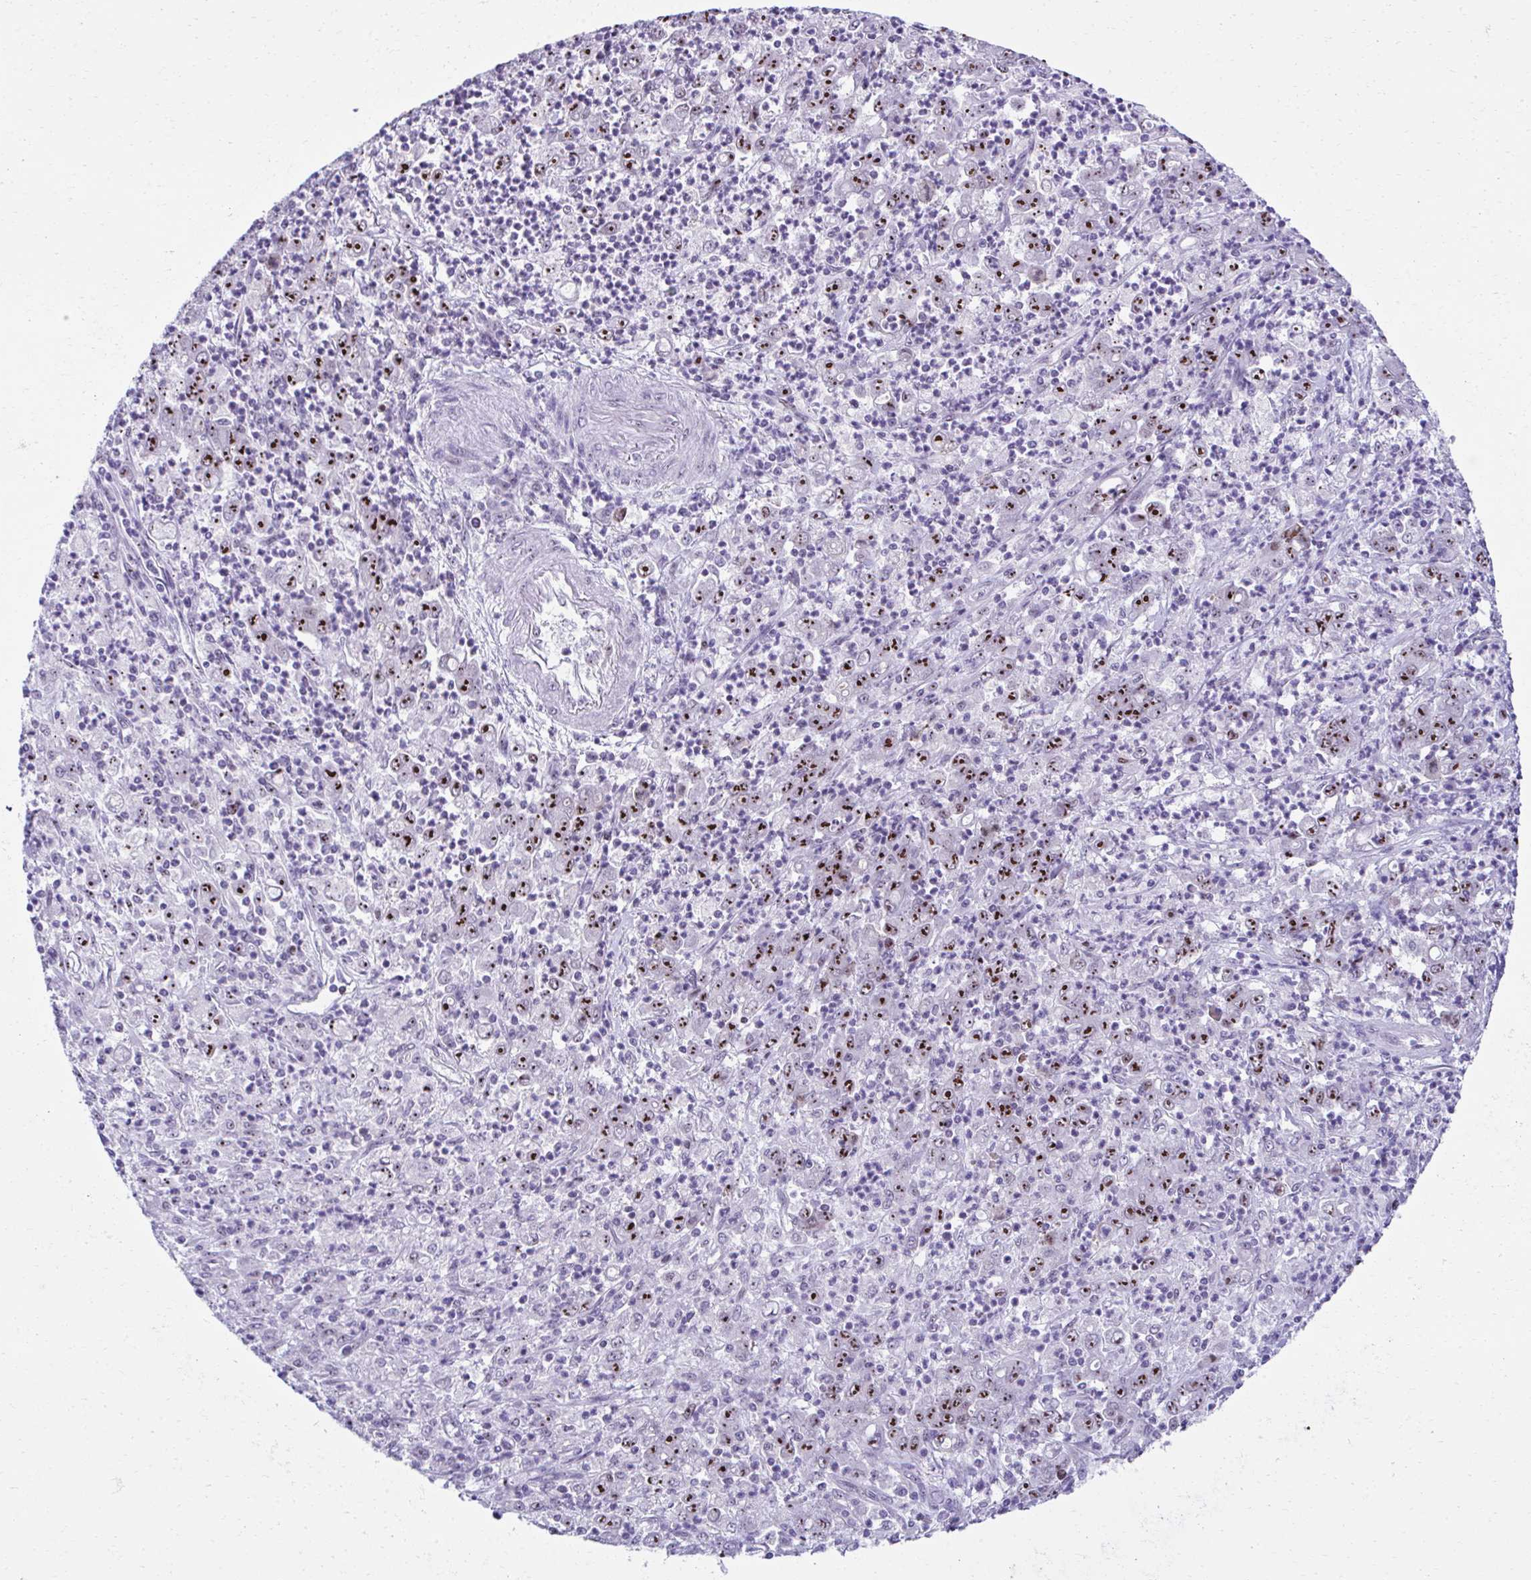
{"staining": {"intensity": "strong", "quantity": "25%-75%", "location": "nuclear"}, "tissue": "stomach cancer", "cell_type": "Tumor cells", "image_type": "cancer", "snomed": [{"axis": "morphology", "description": "Adenocarcinoma, NOS"}, {"axis": "topography", "description": "Stomach, lower"}], "caption": "Protein staining of stomach cancer (adenocarcinoma) tissue demonstrates strong nuclear positivity in approximately 25%-75% of tumor cells. The staining was performed using DAB to visualize the protein expression in brown, while the nuclei were stained in blue with hematoxylin (Magnification: 20x).", "gene": "CEP72", "patient": {"sex": "female", "age": 71}}